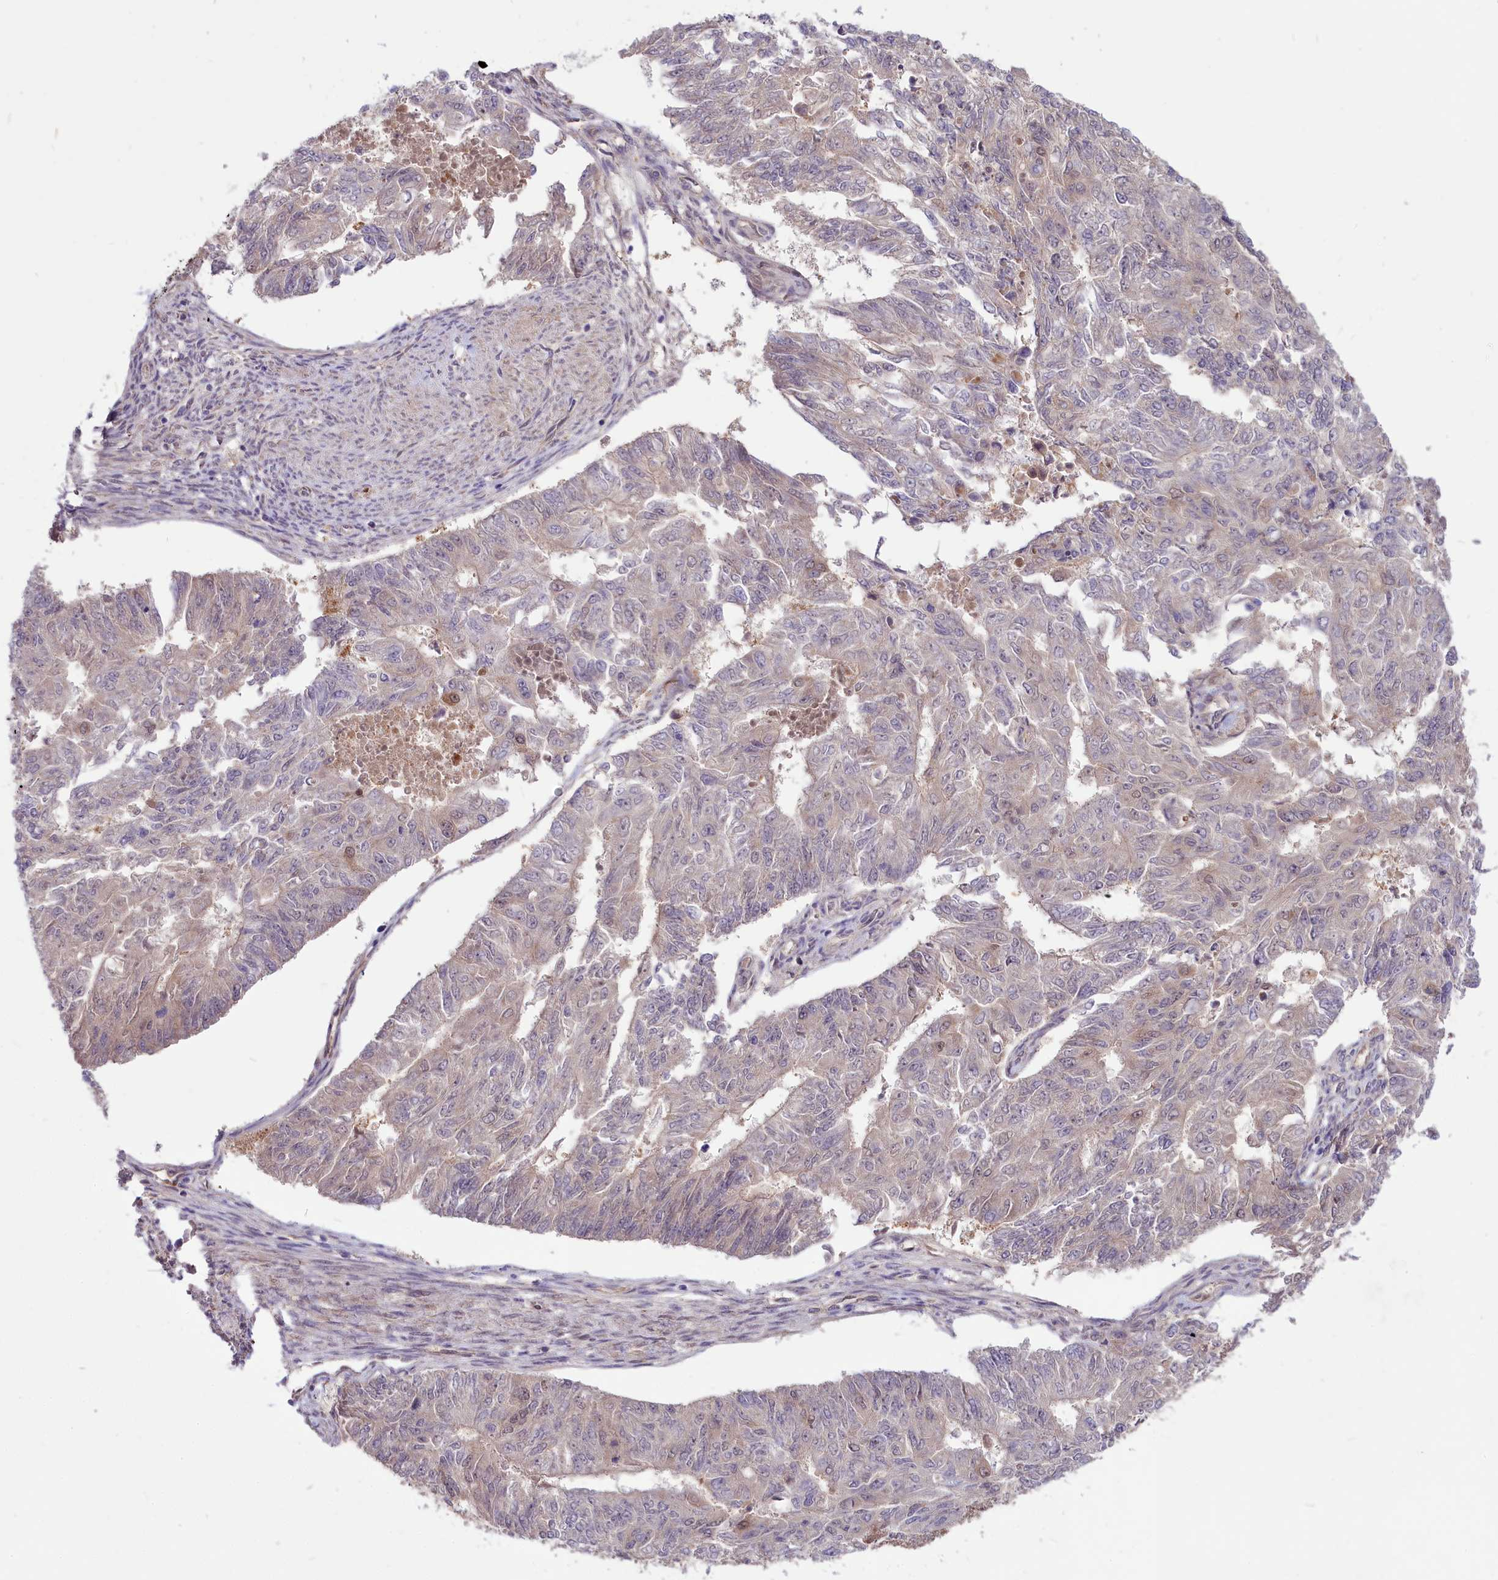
{"staining": {"intensity": "weak", "quantity": "<25%", "location": "cytoplasmic/membranous"}, "tissue": "endometrial cancer", "cell_type": "Tumor cells", "image_type": "cancer", "snomed": [{"axis": "morphology", "description": "Adenocarcinoma, NOS"}, {"axis": "topography", "description": "Endometrium"}], "caption": "Immunohistochemistry (IHC) image of neoplastic tissue: human adenocarcinoma (endometrial) stained with DAB (3,3'-diaminobenzidine) displays no significant protein positivity in tumor cells.", "gene": "COX17", "patient": {"sex": "female", "age": 32}}